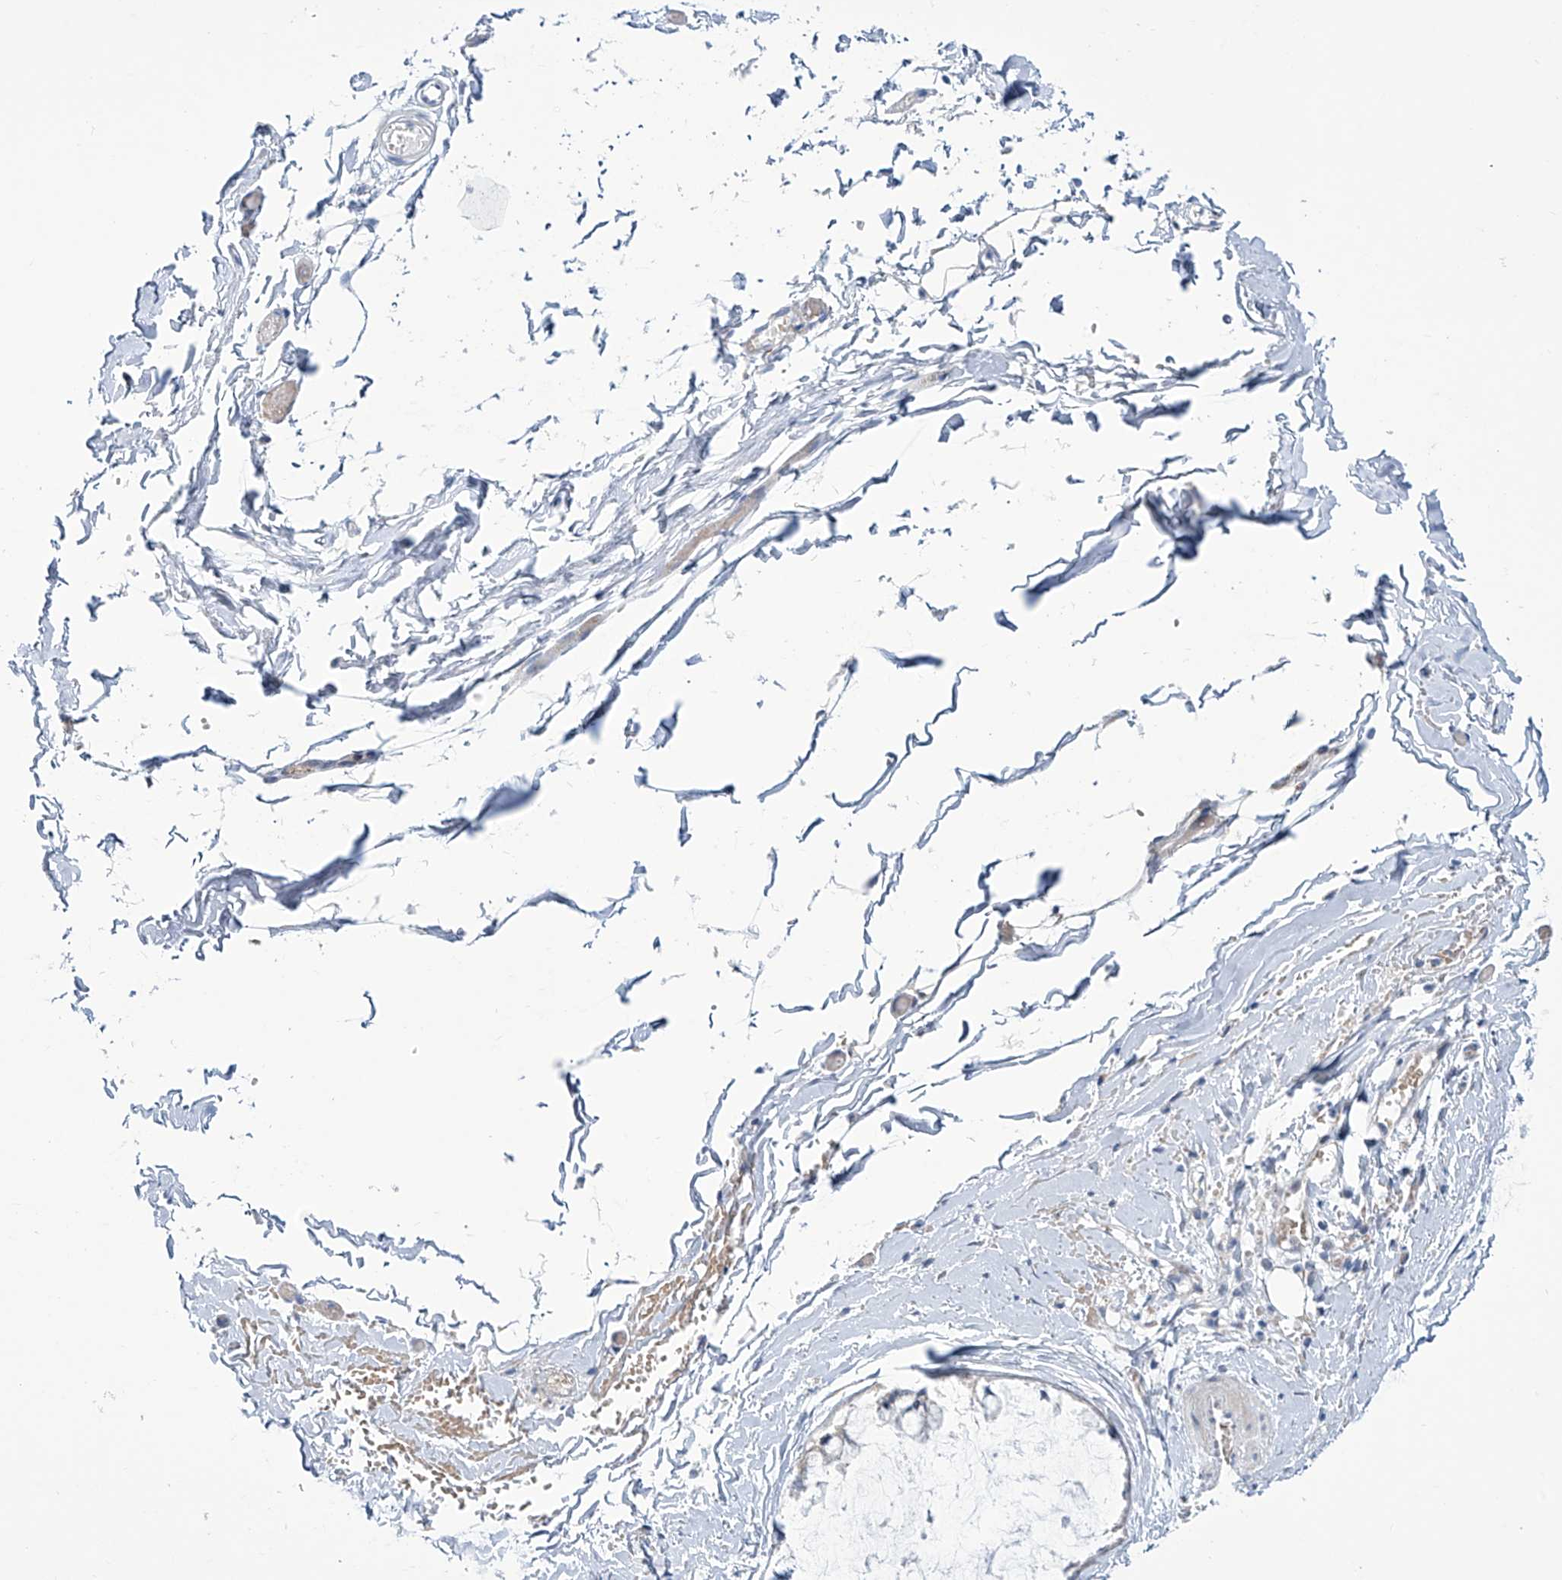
{"staining": {"intensity": "negative", "quantity": "none", "location": "none"}, "tissue": "ovarian cancer", "cell_type": "Tumor cells", "image_type": "cancer", "snomed": [{"axis": "morphology", "description": "Cystadenocarcinoma, mucinous, NOS"}, {"axis": "topography", "description": "Ovary"}], "caption": "IHC image of human ovarian cancer (mucinous cystadenocarcinoma) stained for a protein (brown), which demonstrates no staining in tumor cells.", "gene": "TRIM60", "patient": {"sex": "female", "age": 39}}